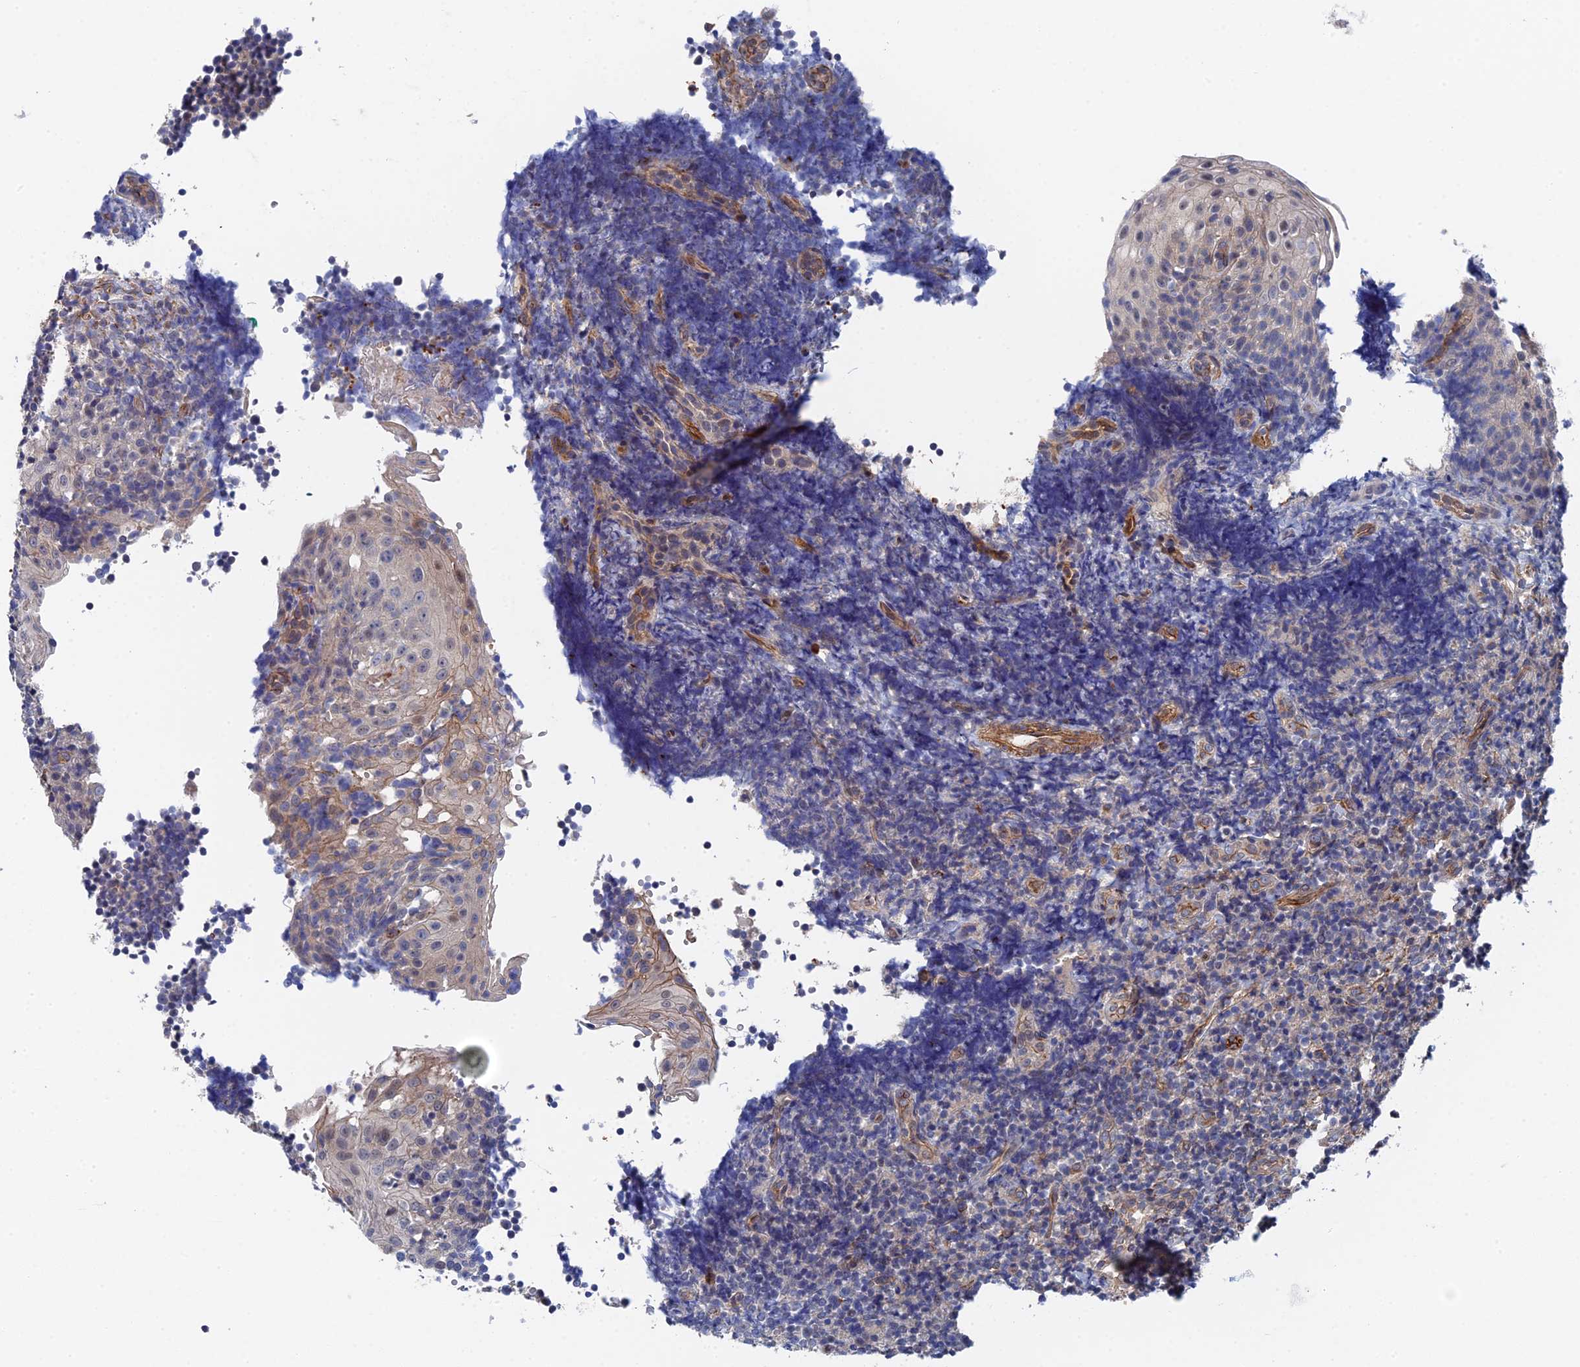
{"staining": {"intensity": "negative", "quantity": "none", "location": "none"}, "tissue": "tonsil", "cell_type": "Germinal center cells", "image_type": "normal", "snomed": [{"axis": "morphology", "description": "Normal tissue, NOS"}, {"axis": "topography", "description": "Tonsil"}], "caption": "An immunohistochemistry photomicrograph of unremarkable tonsil is shown. There is no staining in germinal center cells of tonsil. Nuclei are stained in blue.", "gene": "MTHFSD", "patient": {"sex": "female", "age": 40}}